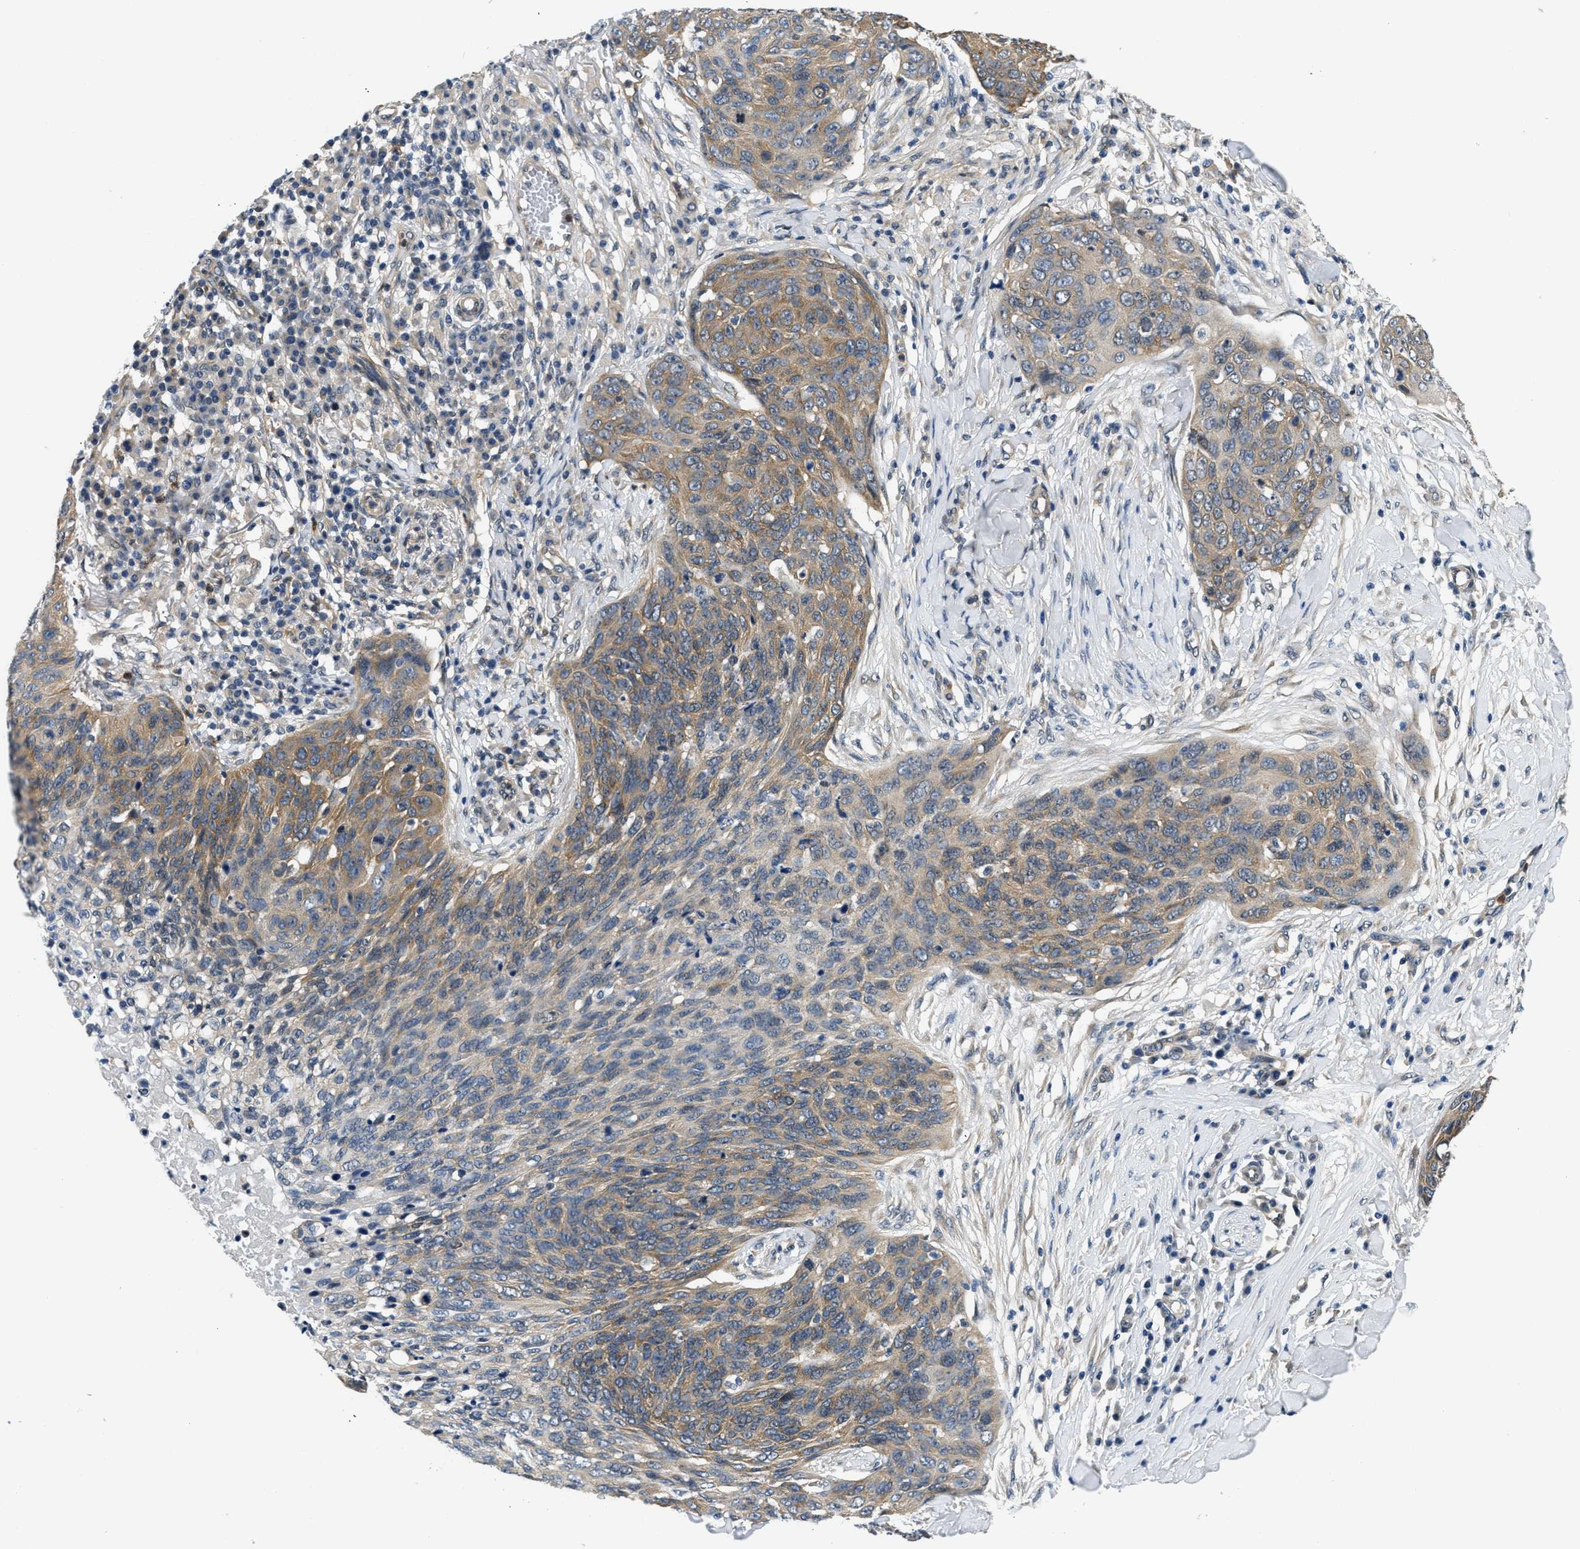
{"staining": {"intensity": "moderate", "quantity": ">75%", "location": "cytoplasmic/membranous"}, "tissue": "skin cancer", "cell_type": "Tumor cells", "image_type": "cancer", "snomed": [{"axis": "morphology", "description": "Squamous cell carcinoma in situ, NOS"}, {"axis": "morphology", "description": "Squamous cell carcinoma, NOS"}, {"axis": "topography", "description": "Skin"}], "caption": "Skin cancer (squamous cell carcinoma in situ) stained with immunohistochemistry shows moderate cytoplasmic/membranous expression in approximately >75% of tumor cells.", "gene": "SMAD4", "patient": {"sex": "male", "age": 93}}